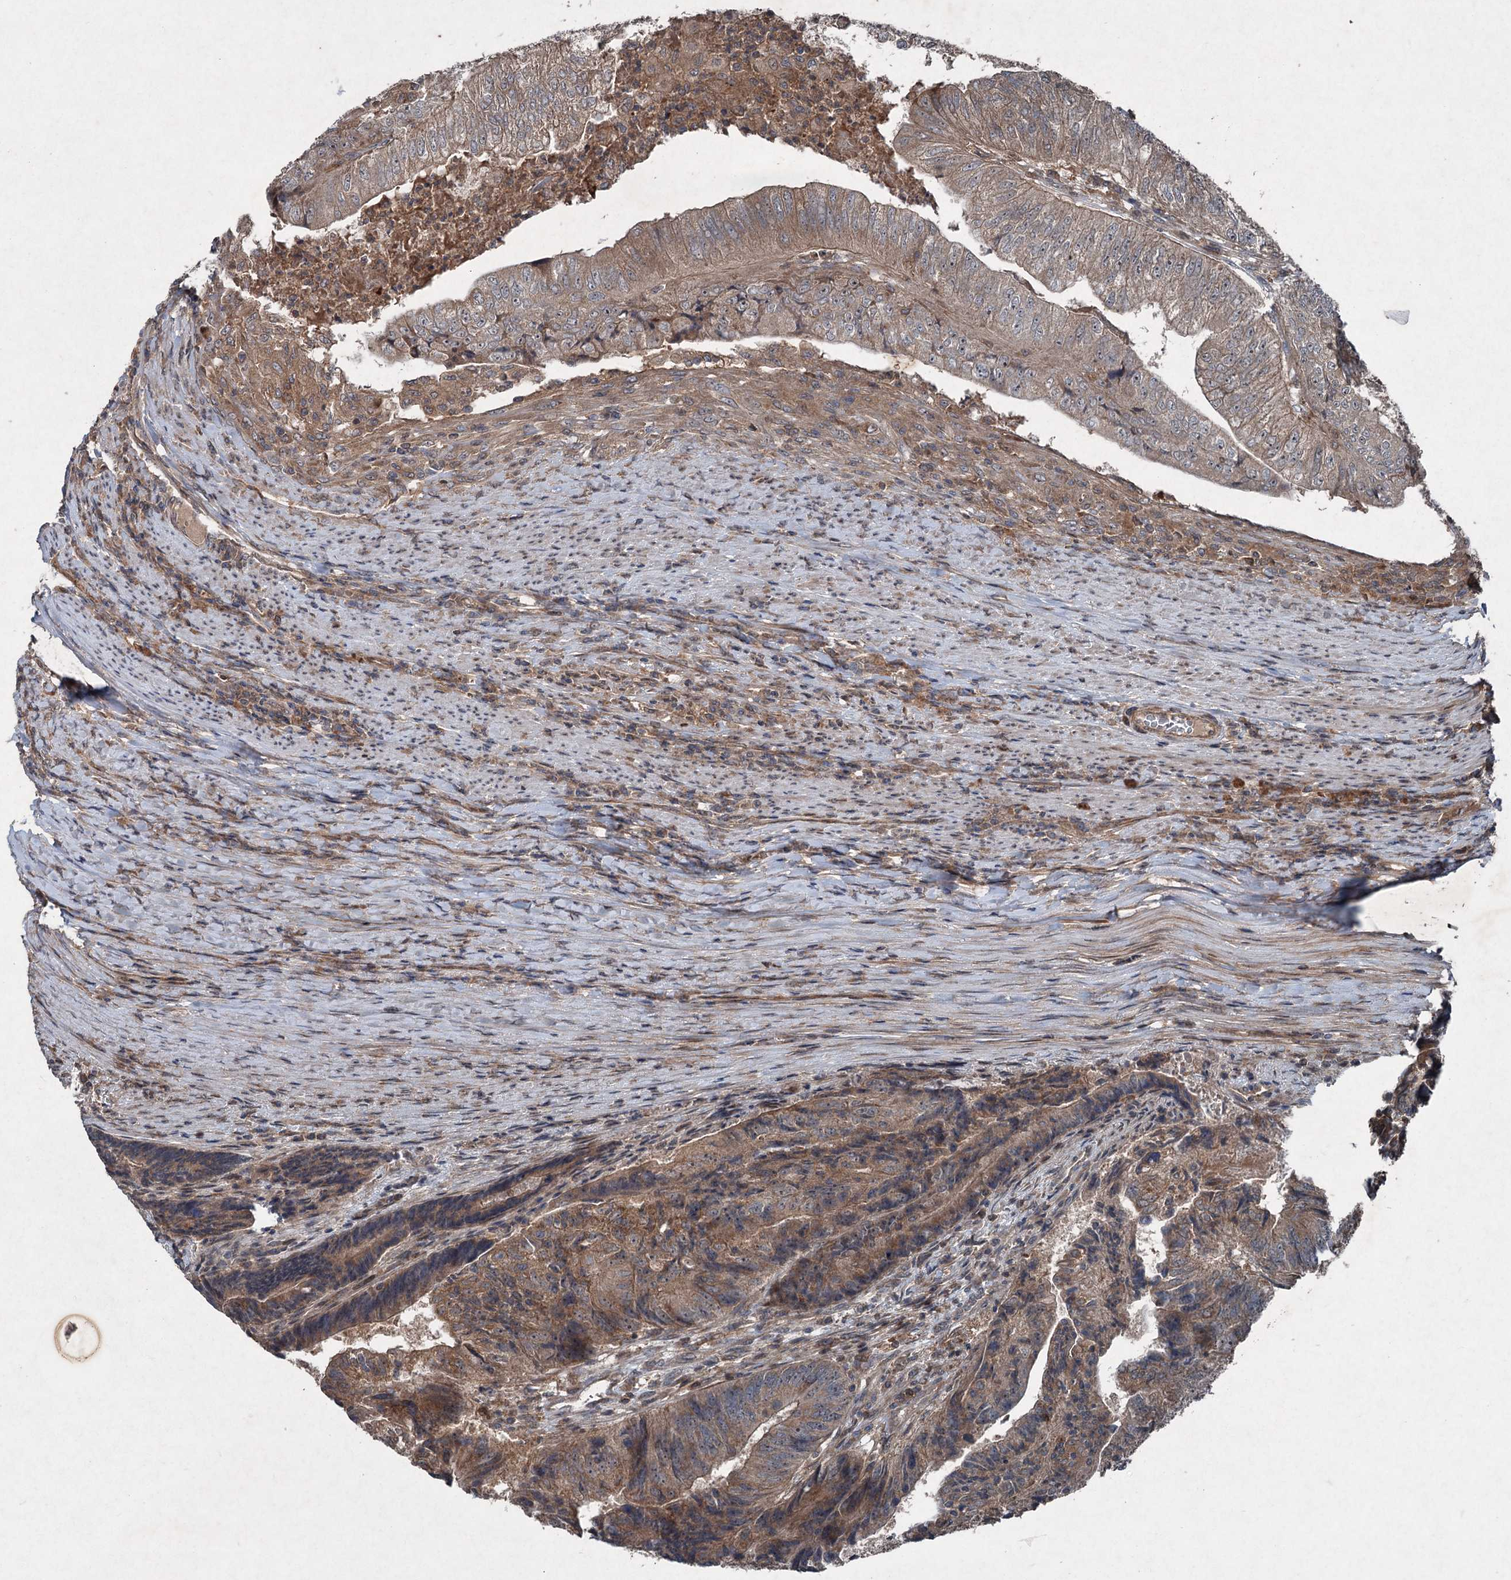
{"staining": {"intensity": "weak", "quantity": ">75%", "location": "cytoplasmic/membranous"}, "tissue": "colorectal cancer", "cell_type": "Tumor cells", "image_type": "cancer", "snomed": [{"axis": "morphology", "description": "Adenocarcinoma, NOS"}, {"axis": "topography", "description": "Colon"}], "caption": "Protein expression analysis of human colorectal cancer reveals weak cytoplasmic/membranous expression in about >75% of tumor cells.", "gene": "ALAS1", "patient": {"sex": "female", "age": 67}}